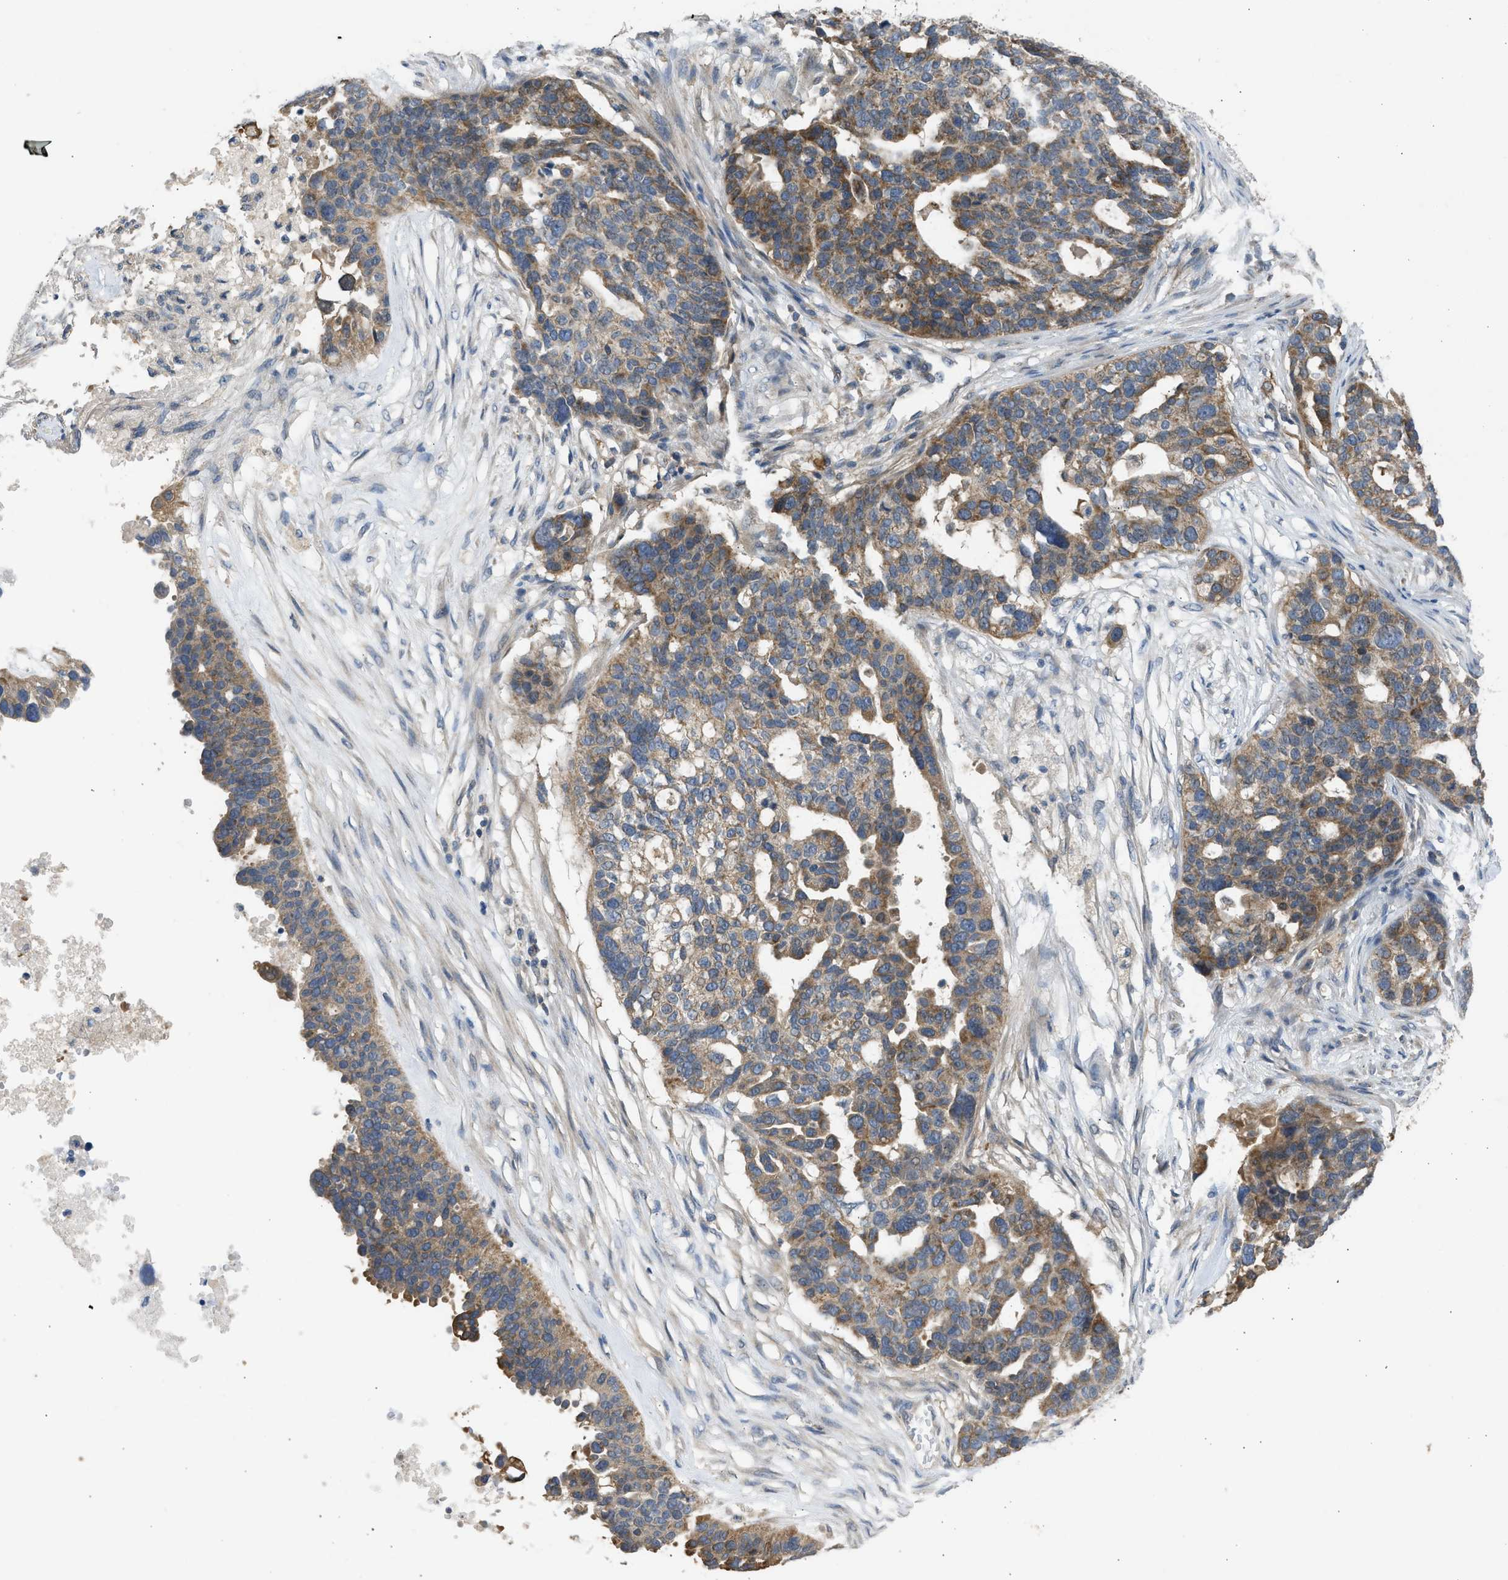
{"staining": {"intensity": "moderate", "quantity": ">75%", "location": "cytoplasmic/membranous"}, "tissue": "ovarian cancer", "cell_type": "Tumor cells", "image_type": "cancer", "snomed": [{"axis": "morphology", "description": "Cystadenocarcinoma, serous, NOS"}, {"axis": "topography", "description": "Ovary"}], "caption": "DAB (3,3'-diaminobenzidine) immunohistochemical staining of human ovarian cancer (serous cystadenocarcinoma) shows moderate cytoplasmic/membranous protein expression in approximately >75% of tumor cells.", "gene": "CYP1A1", "patient": {"sex": "female", "age": 59}}